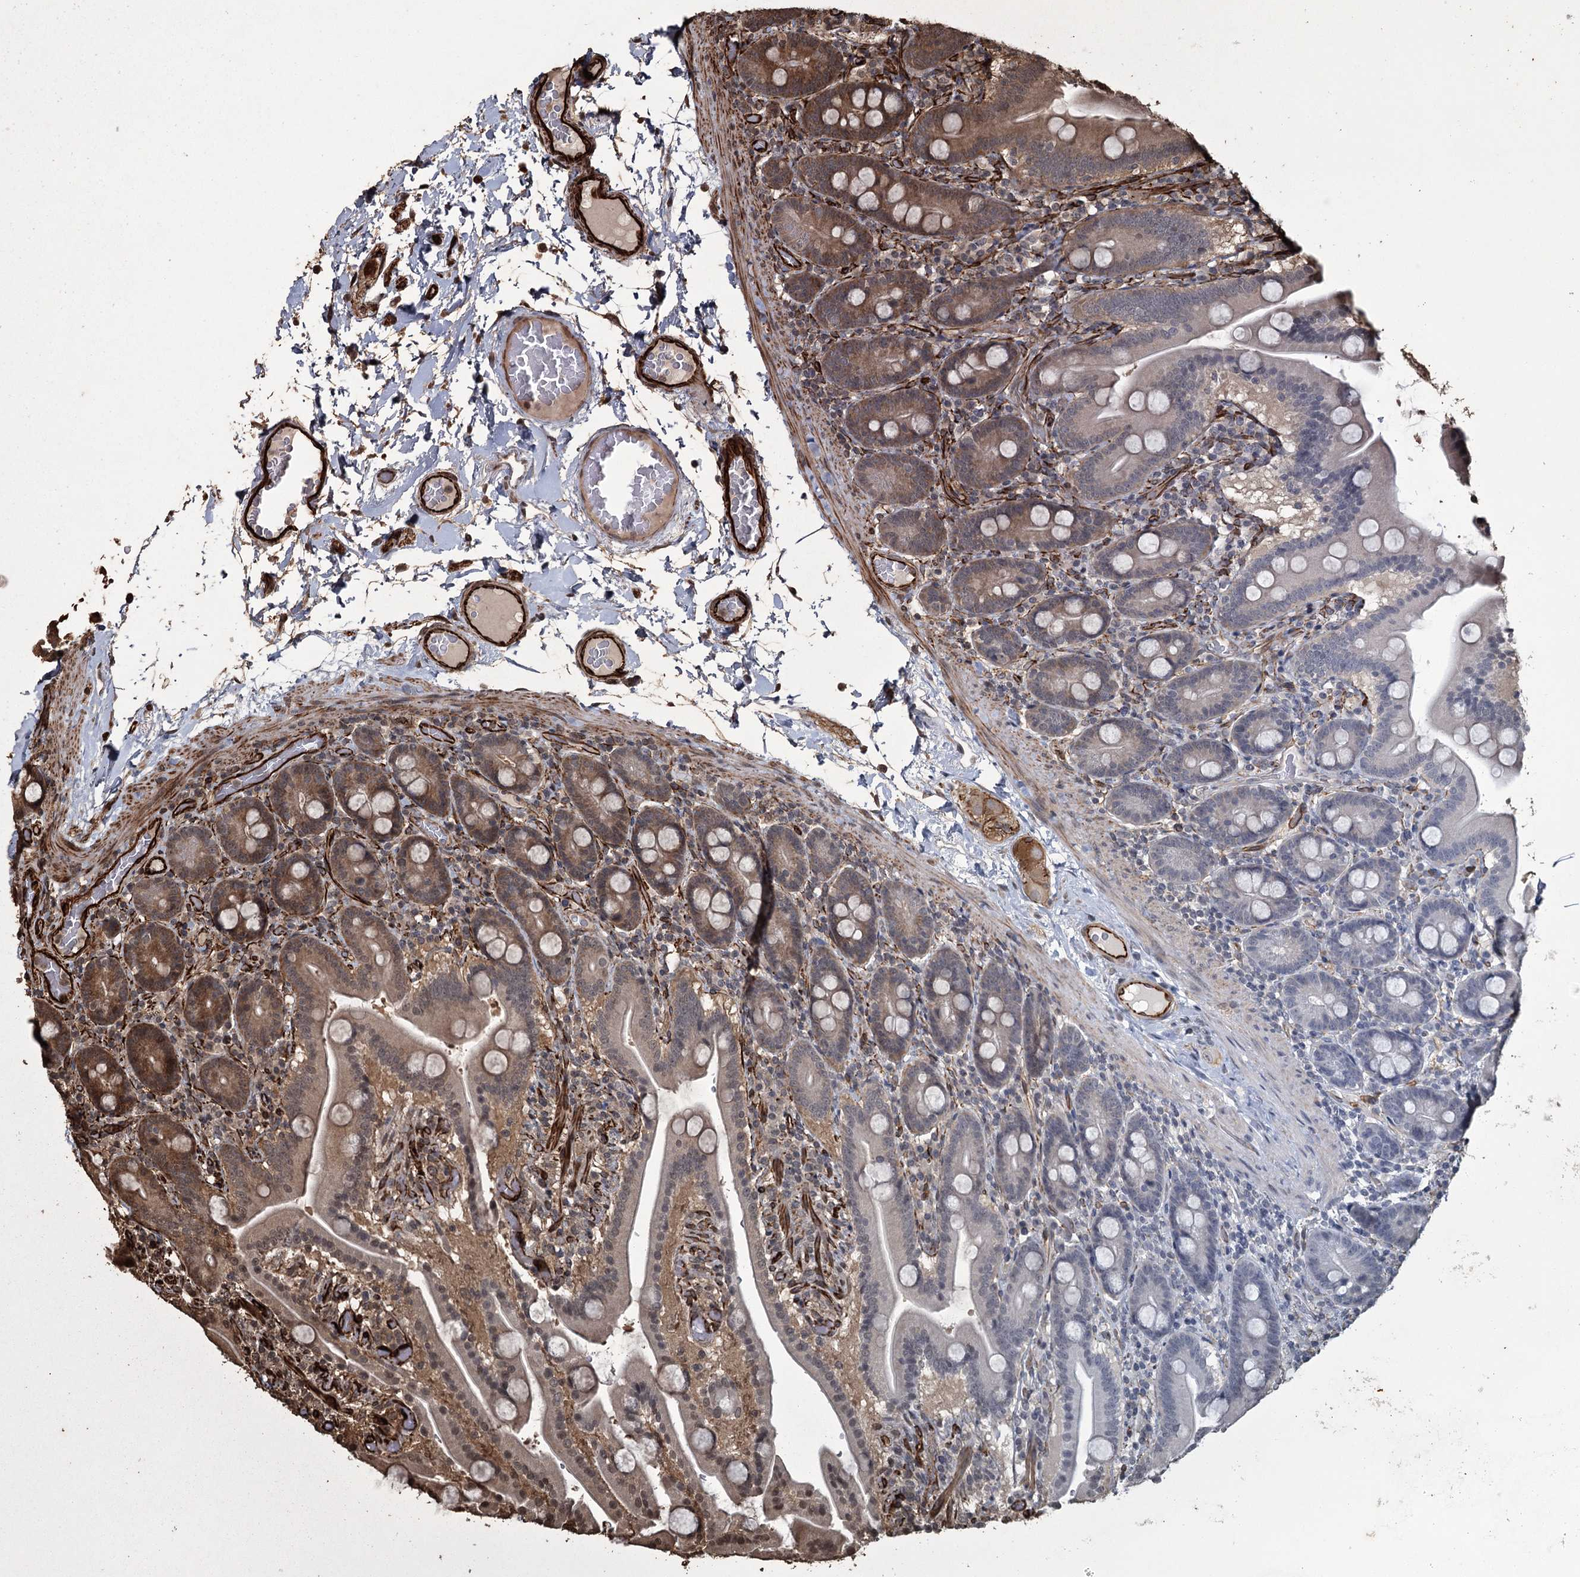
{"staining": {"intensity": "strong", "quantity": ">75%", "location": "cytoplasmic/membranous"}, "tissue": "duodenum", "cell_type": "Glandular cells", "image_type": "normal", "snomed": [{"axis": "morphology", "description": "Normal tissue, NOS"}, {"axis": "topography", "description": "Duodenum"}], "caption": "The micrograph exhibits immunohistochemical staining of normal duodenum. There is strong cytoplasmic/membranous expression is appreciated in approximately >75% of glandular cells.", "gene": "RPAP3", "patient": {"sex": "male", "age": 55}}